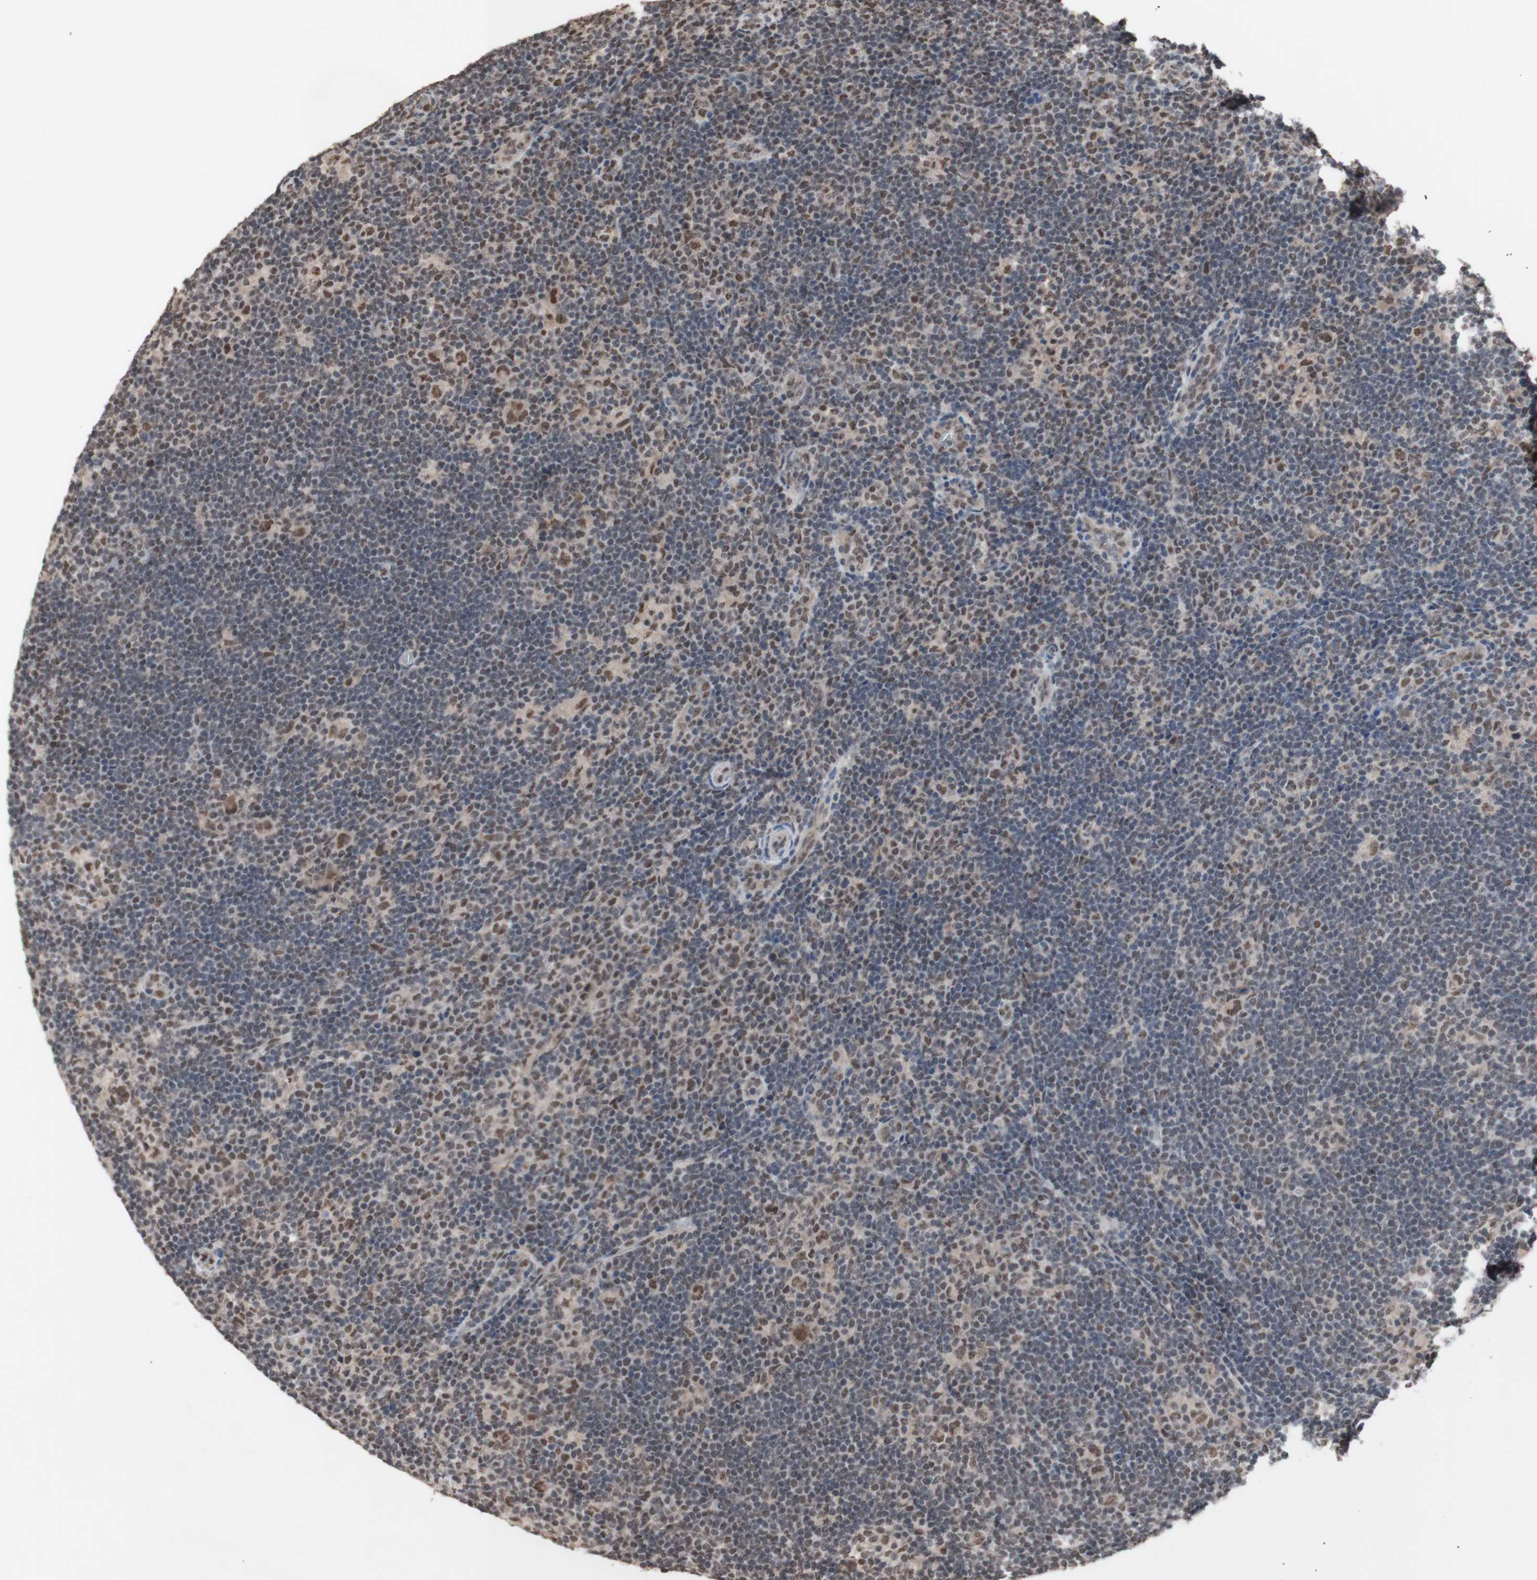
{"staining": {"intensity": "weak", "quantity": "25%-75%", "location": "nuclear"}, "tissue": "lymphoma", "cell_type": "Tumor cells", "image_type": "cancer", "snomed": [{"axis": "morphology", "description": "Hodgkin's disease, NOS"}, {"axis": "topography", "description": "Lymph node"}], "caption": "Protein expression analysis of human Hodgkin's disease reveals weak nuclear expression in approximately 25%-75% of tumor cells. The protein of interest is stained brown, and the nuclei are stained in blue (DAB IHC with brightfield microscopy, high magnification).", "gene": "SFPQ", "patient": {"sex": "female", "age": 57}}